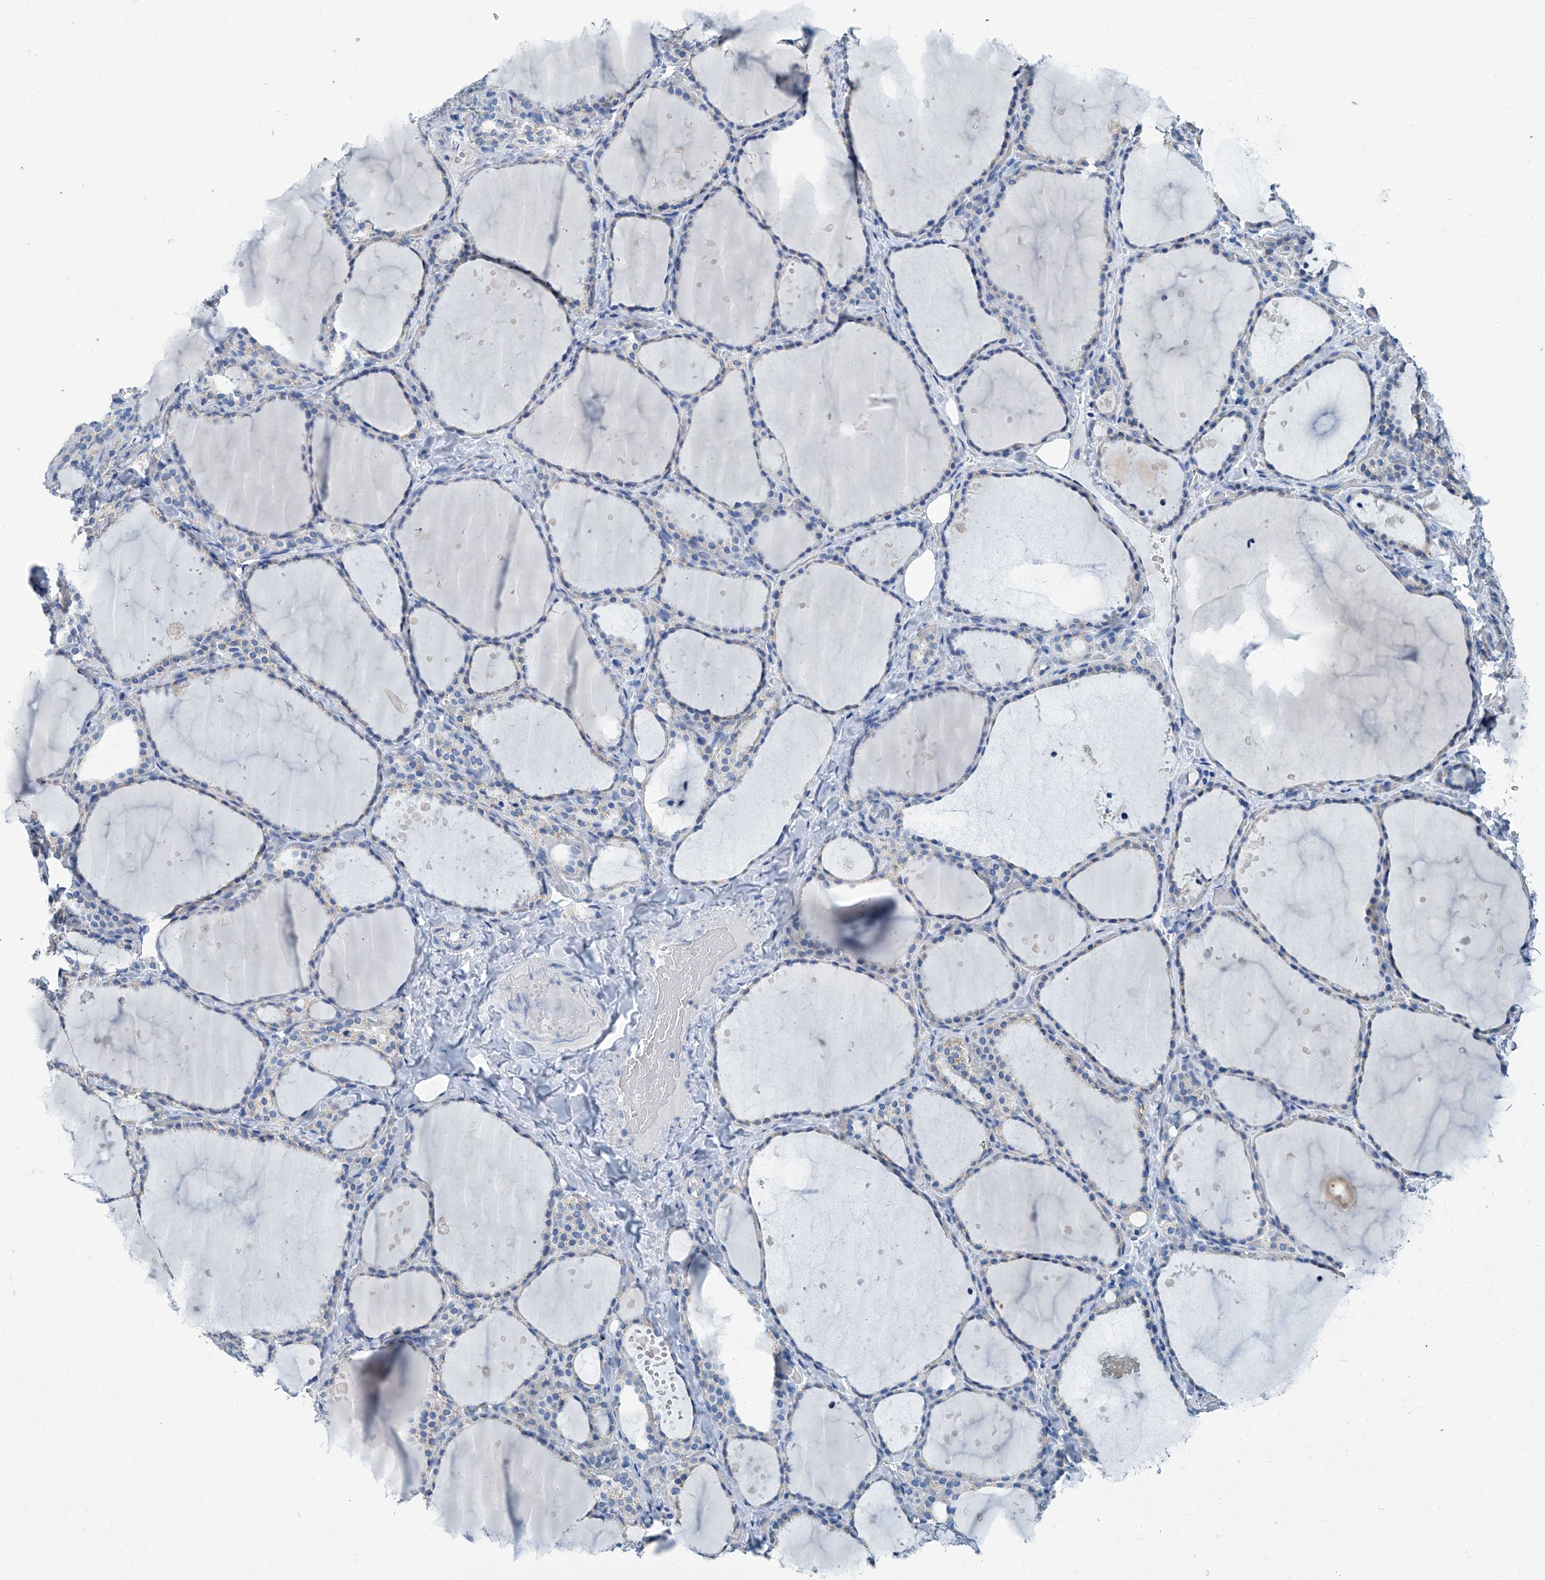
{"staining": {"intensity": "negative", "quantity": "none", "location": "none"}, "tissue": "thyroid gland", "cell_type": "Glandular cells", "image_type": "normal", "snomed": [{"axis": "morphology", "description": "Normal tissue, NOS"}, {"axis": "topography", "description": "Thyroid gland"}], "caption": "A high-resolution histopathology image shows immunohistochemistry staining of unremarkable thyroid gland, which reveals no significant positivity in glandular cells. (Brightfield microscopy of DAB (3,3'-diaminobenzidine) immunohistochemistry at high magnification).", "gene": "MT", "patient": {"sex": "female", "age": 44}}